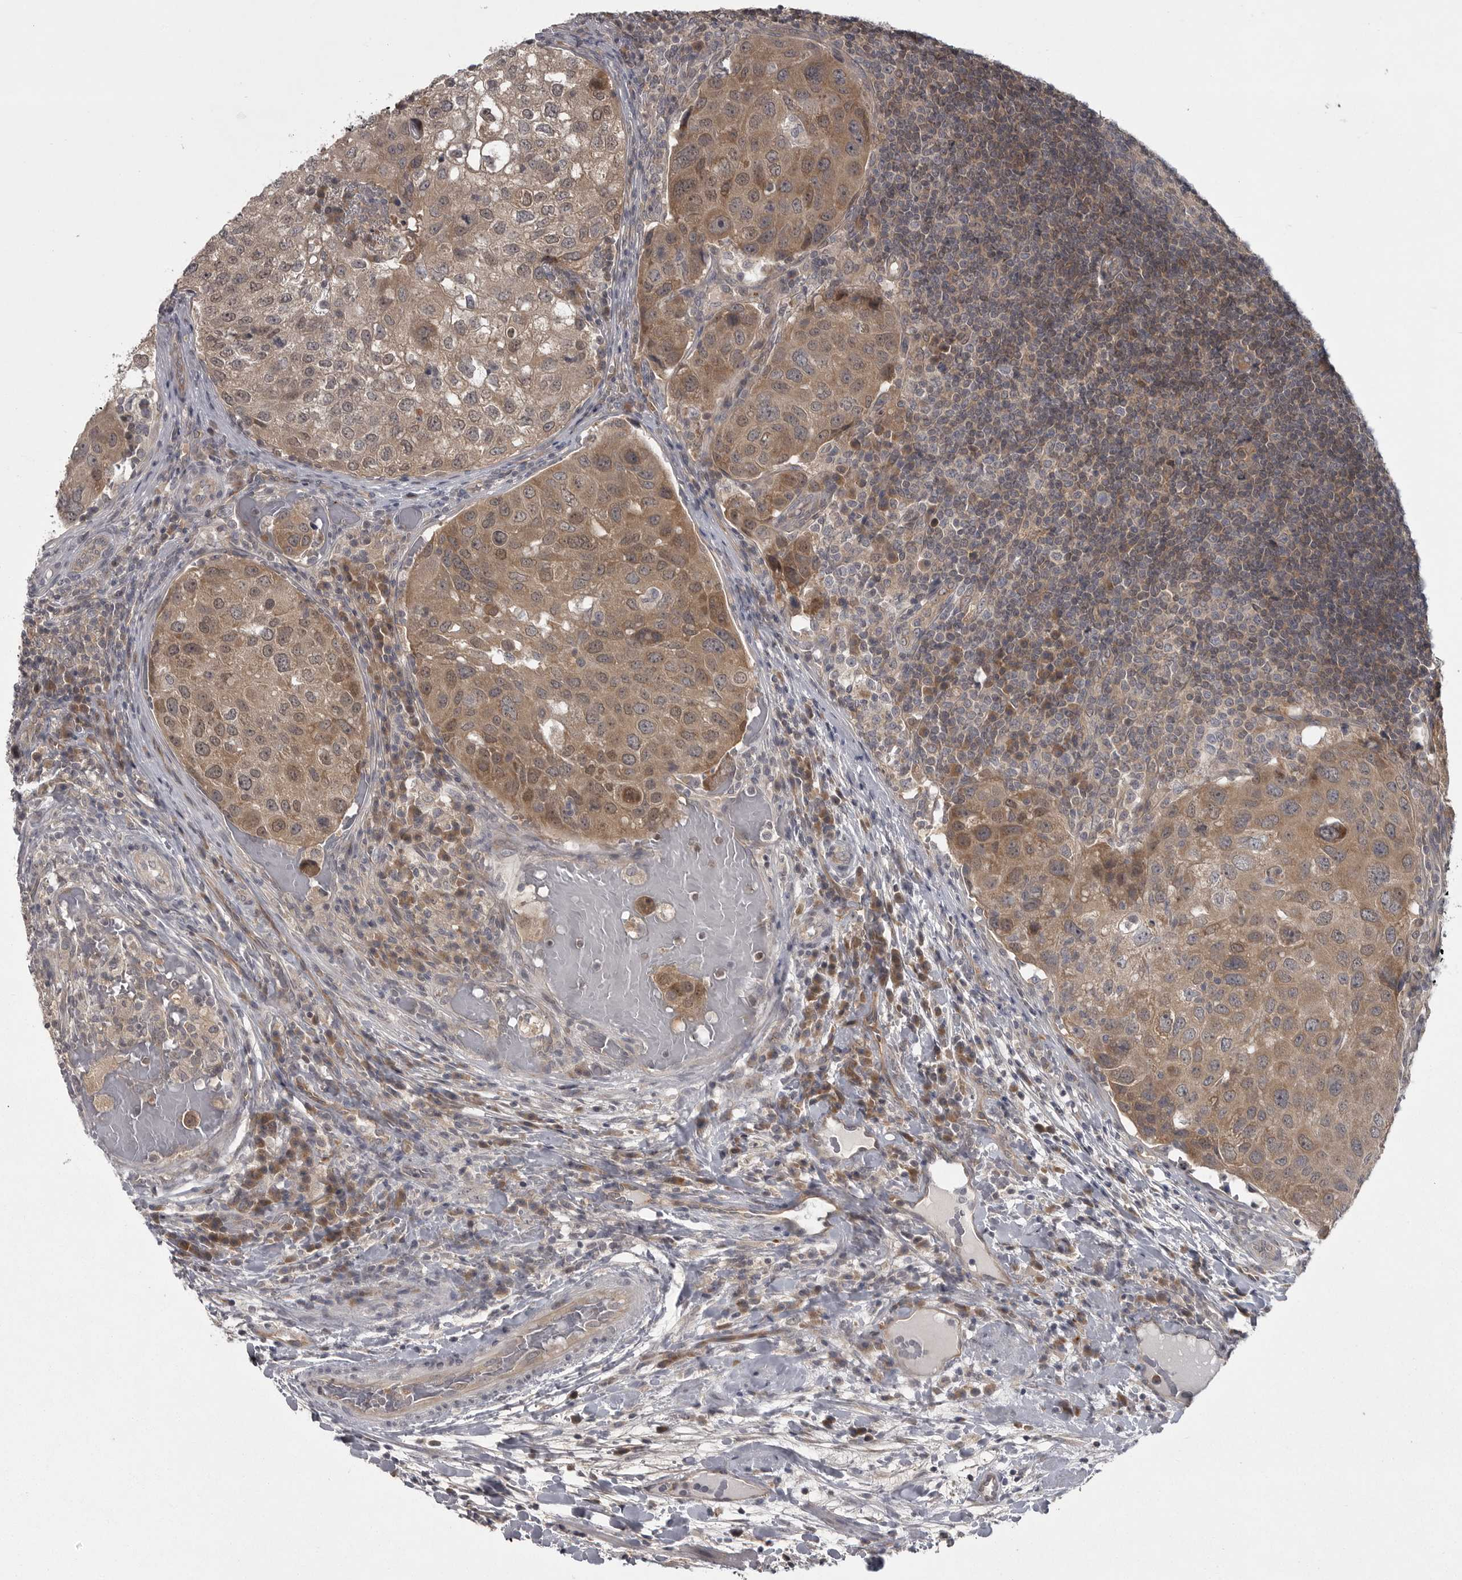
{"staining": {"intensity": "moderate", "quantity": "25%-75%", "location": "cytoplasmic/membranous"}, "tissue": "urothelial cancer", "cell_type": "Tumor cells", "image_type": "cancer", "snomed": [{"axis": "morphology", "description": "Urothelial carcinoma, High grade"}, {"axis": "topography", "description": "Lymph node"}, {"axis": "topography", "description": "Urinary bladder"}], "caption": "Urothelial cancer tissue shows moderate cytoplasmic/membranous positivity in approximately 25%-75% of tumor cells The protein is stained brown, and the nuclei are stained in blue (DAB (3,3'-diaminobenzidine) IHC with brightfield microscopy, high magnification).", "gene": "PHF13", "patient": {"sex": "male", "age": 51}}